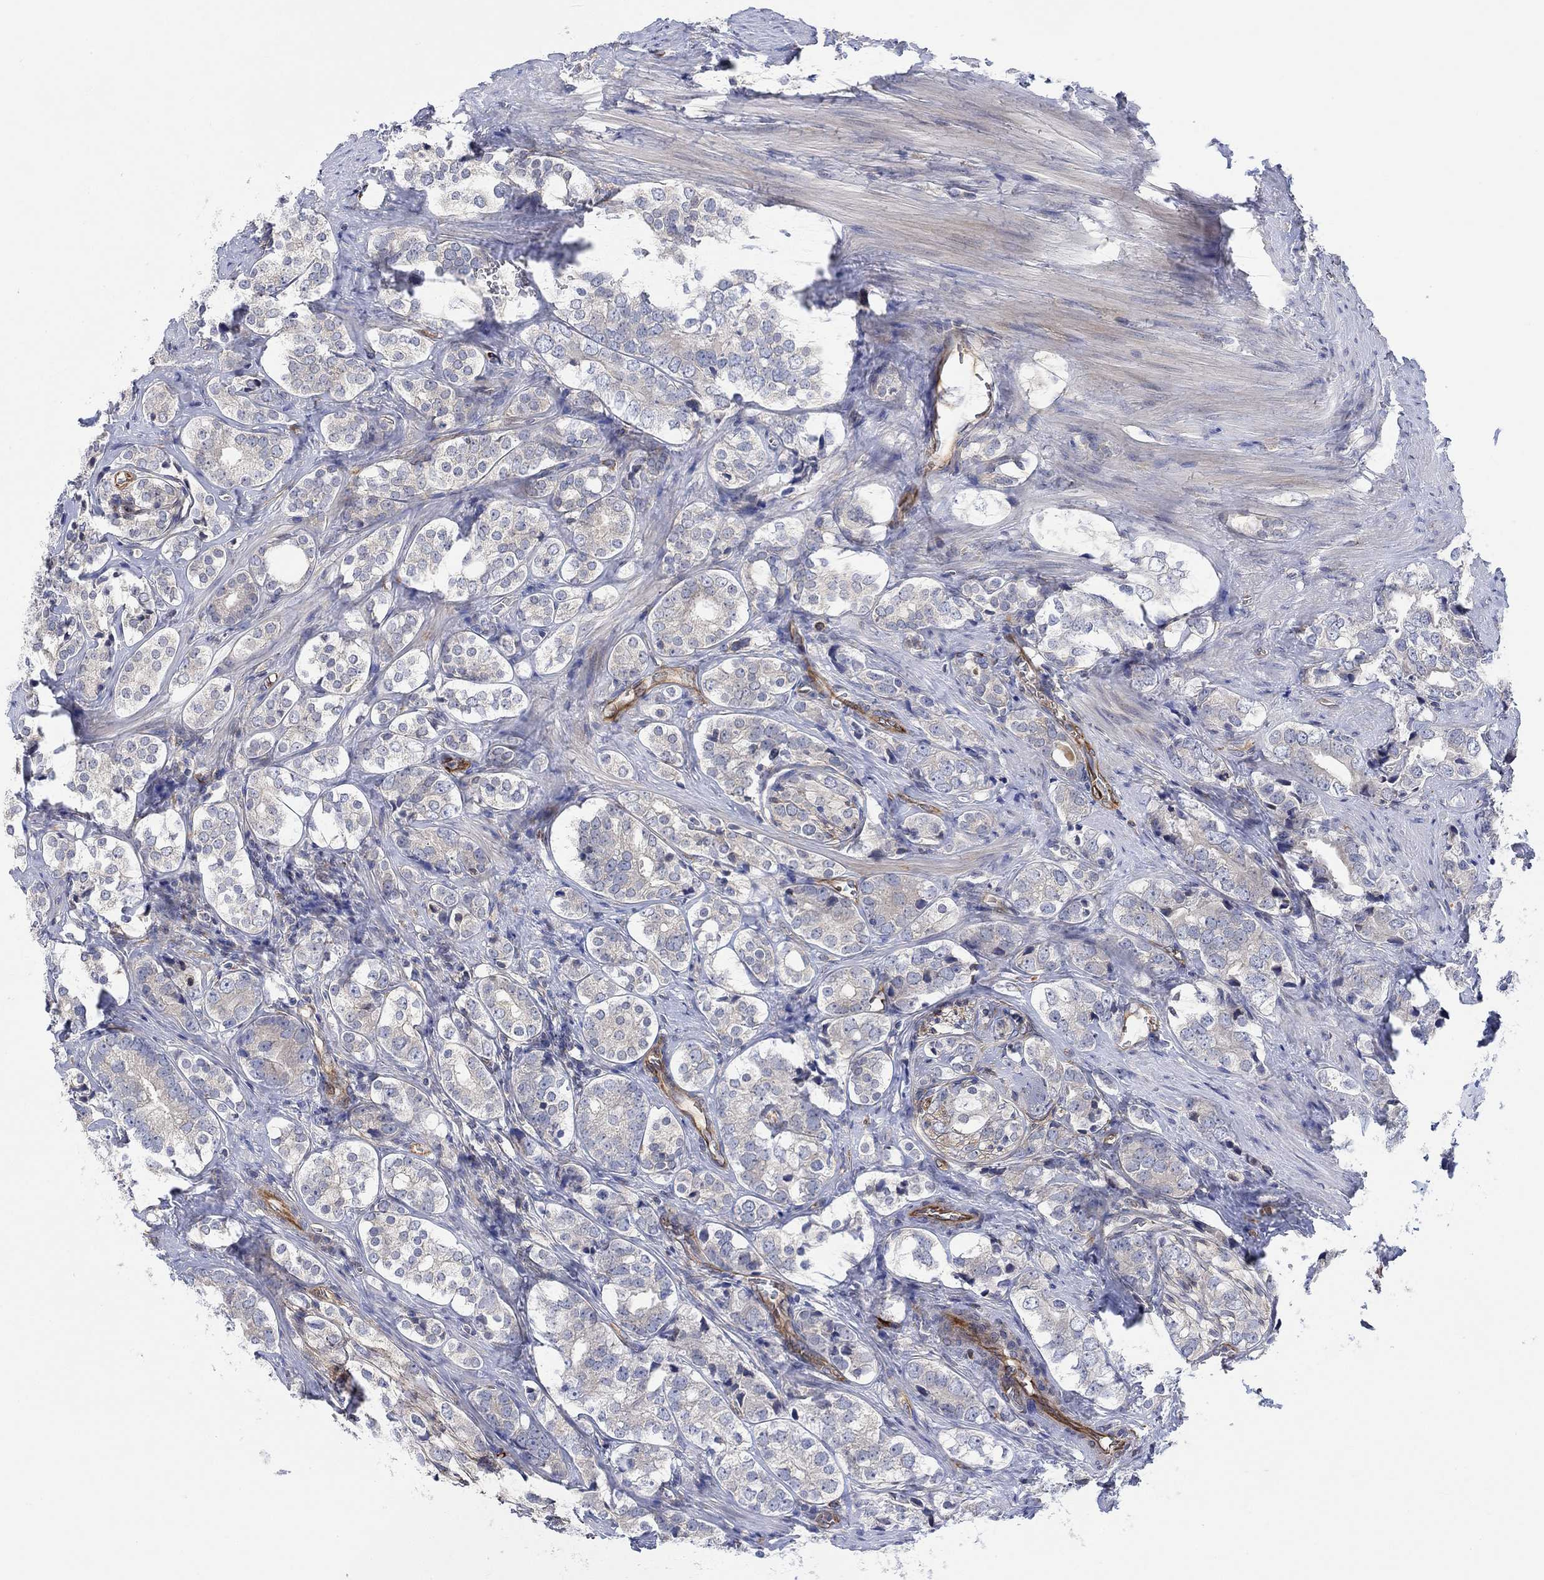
{"staining": {"intensity": "negative", "quantity": "none", "location": "none"}, "tissue": "prostate cancer", "cell_type": "Tumor cells", "image_type": "cancer", "snomed": [{"axis": "morphology", "description": "Adenocarcinoma, NOS"}, {"axis": "topography", "description": "Prostate and seminal vesicle, NOS"}], "caption": "Tumor cells show no significant staining in adenocarcinoma (prostate).", "gene": "CAMK1D", "patient": {"sex": "male", "age": 63}}